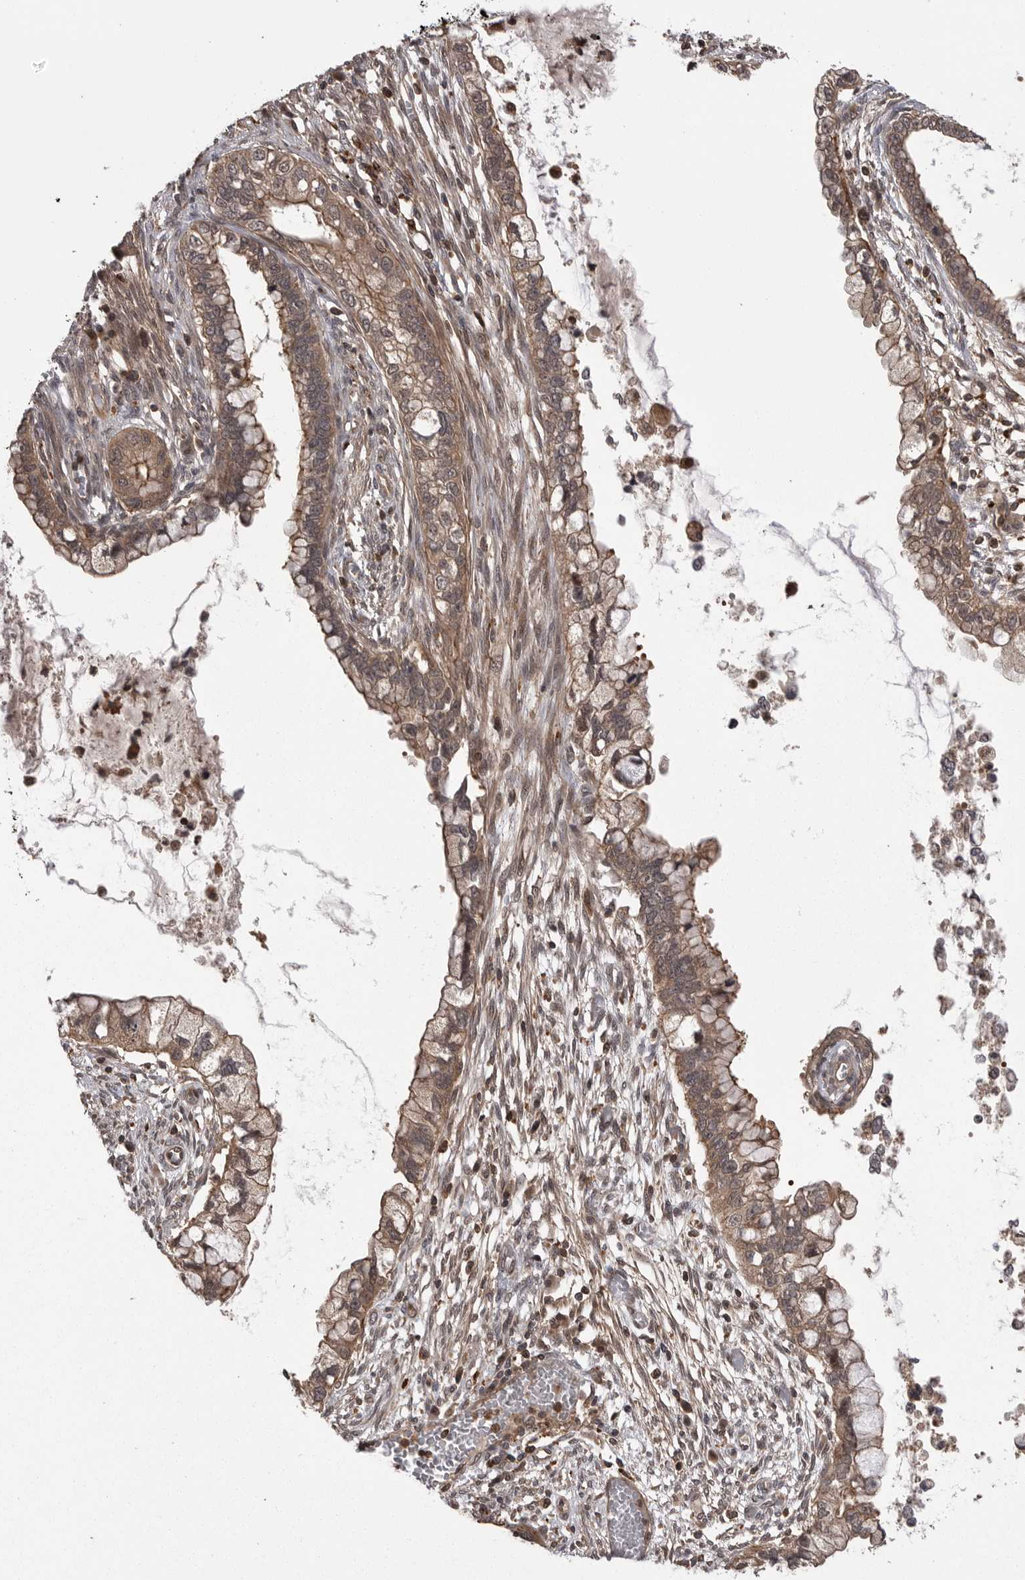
{"staining": {"intensity": "moderate", "quantity": ">75%", "location": "cytoplasmic/membranous"}, "tissue": "cervical cancer", "cell_type": "Tumor cells", "image_type": "cancer", "snomed": [{"axis": "morphology", "description": "Adenocarcinoma, NOS"}, {"axis": "topography", "description": "Cervix"}], "caption": "Moderate cytoplasmic/membranous staining is identified in about >75% of tumor cells in adenocarcinoma (cervical).", "gene": "AOAH", "patient": {"sex": "female", "age": 44}}